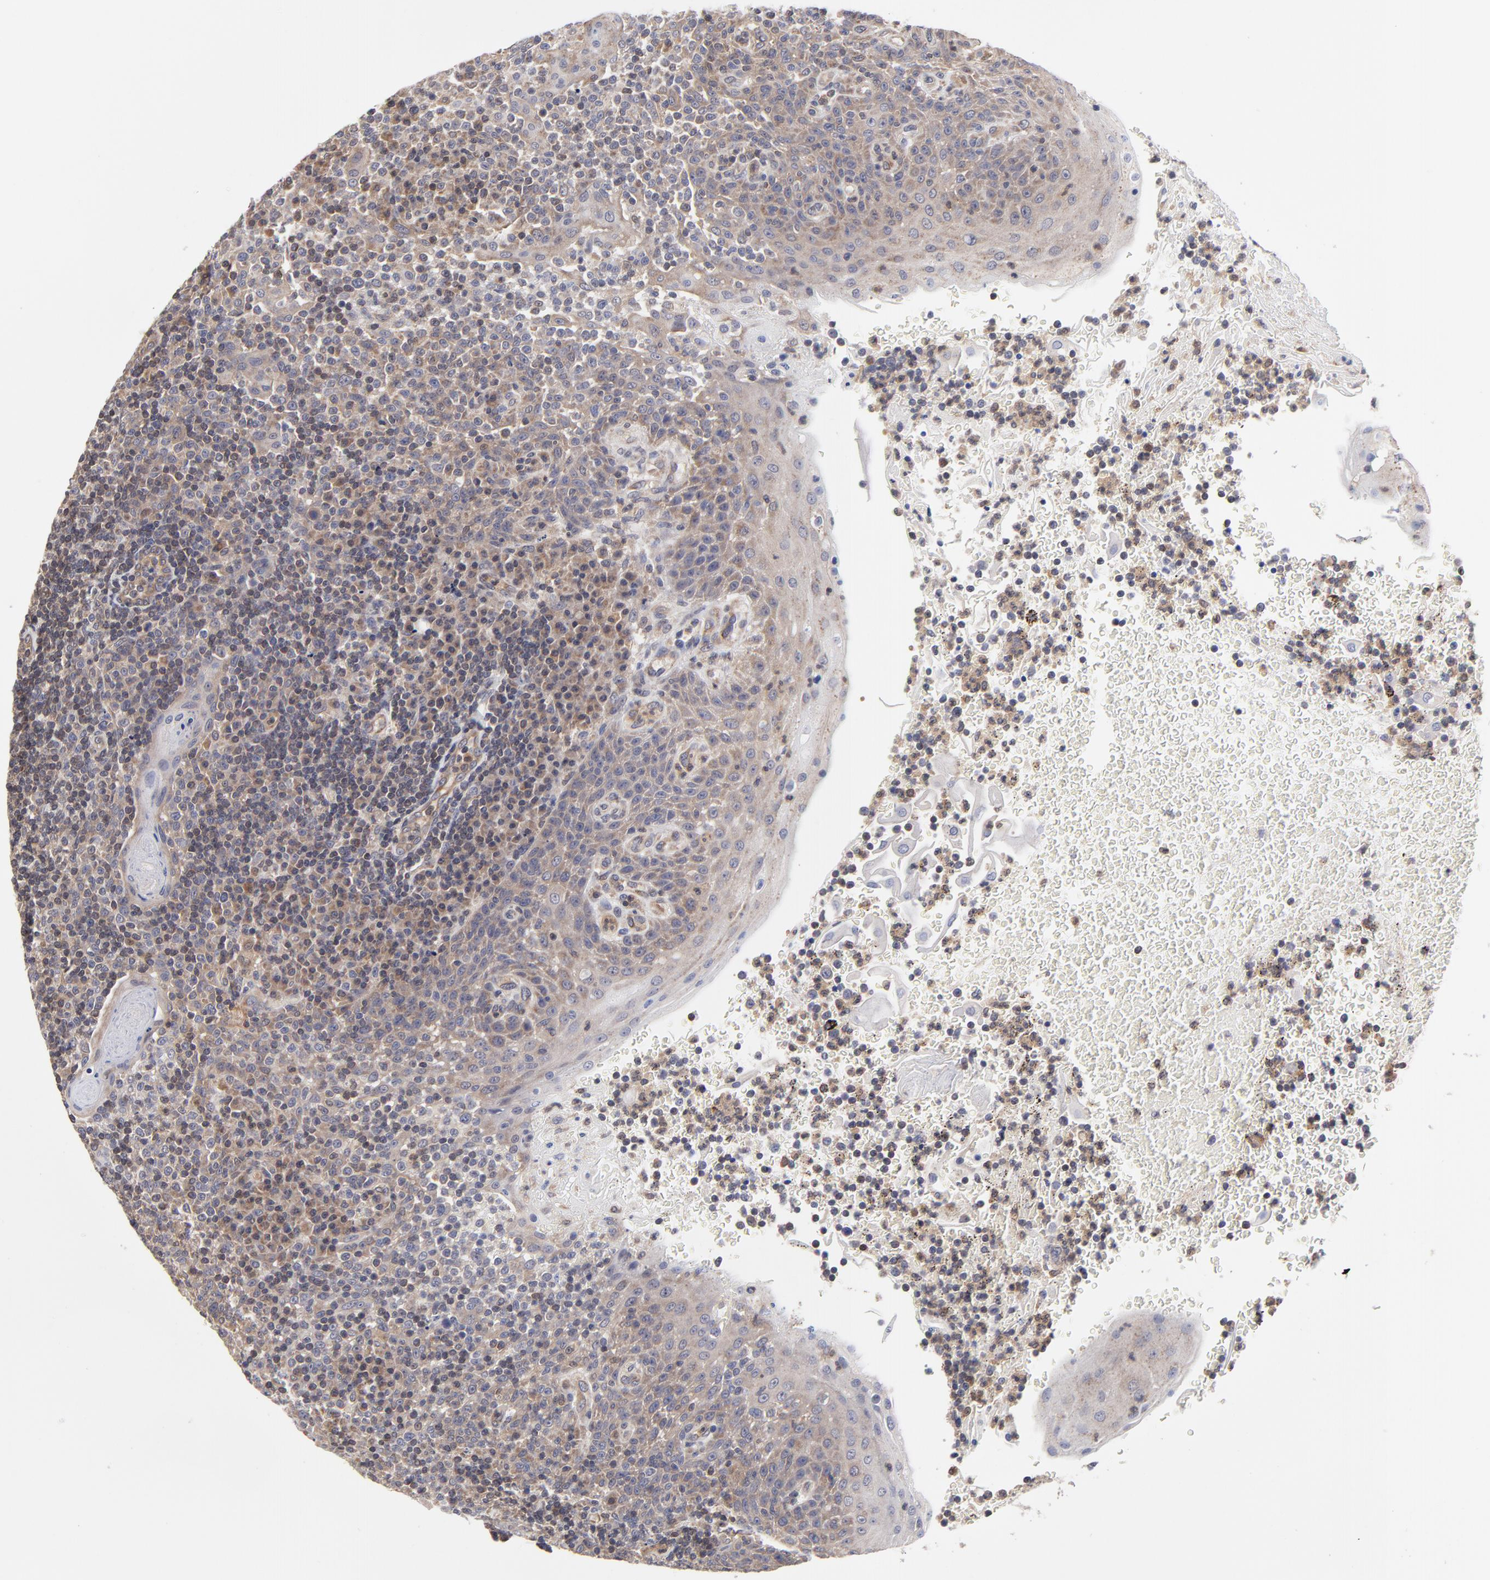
{"staining": {"intensity": "moderate", "quantity": "<25%", "location": "cytoplasmic/membranous"}, "tissue": "tonsil", "cell_type": "Germinal center cells", "image_type": "normal", "snomed": [{"axis": "morphology", "description": "Normal tissue, NOS"}, {"axis": "topography", "description": "Tonsil"}], "caption": "The photomicrograph displays immunohistochemical staining of unremarkable tonsil. There is moderate cytoplasmic/membranous expression is seen in about <25% of germinal center cells.", "gene": "PCMT1", "patient": {"sex": "female", "age": 40}}